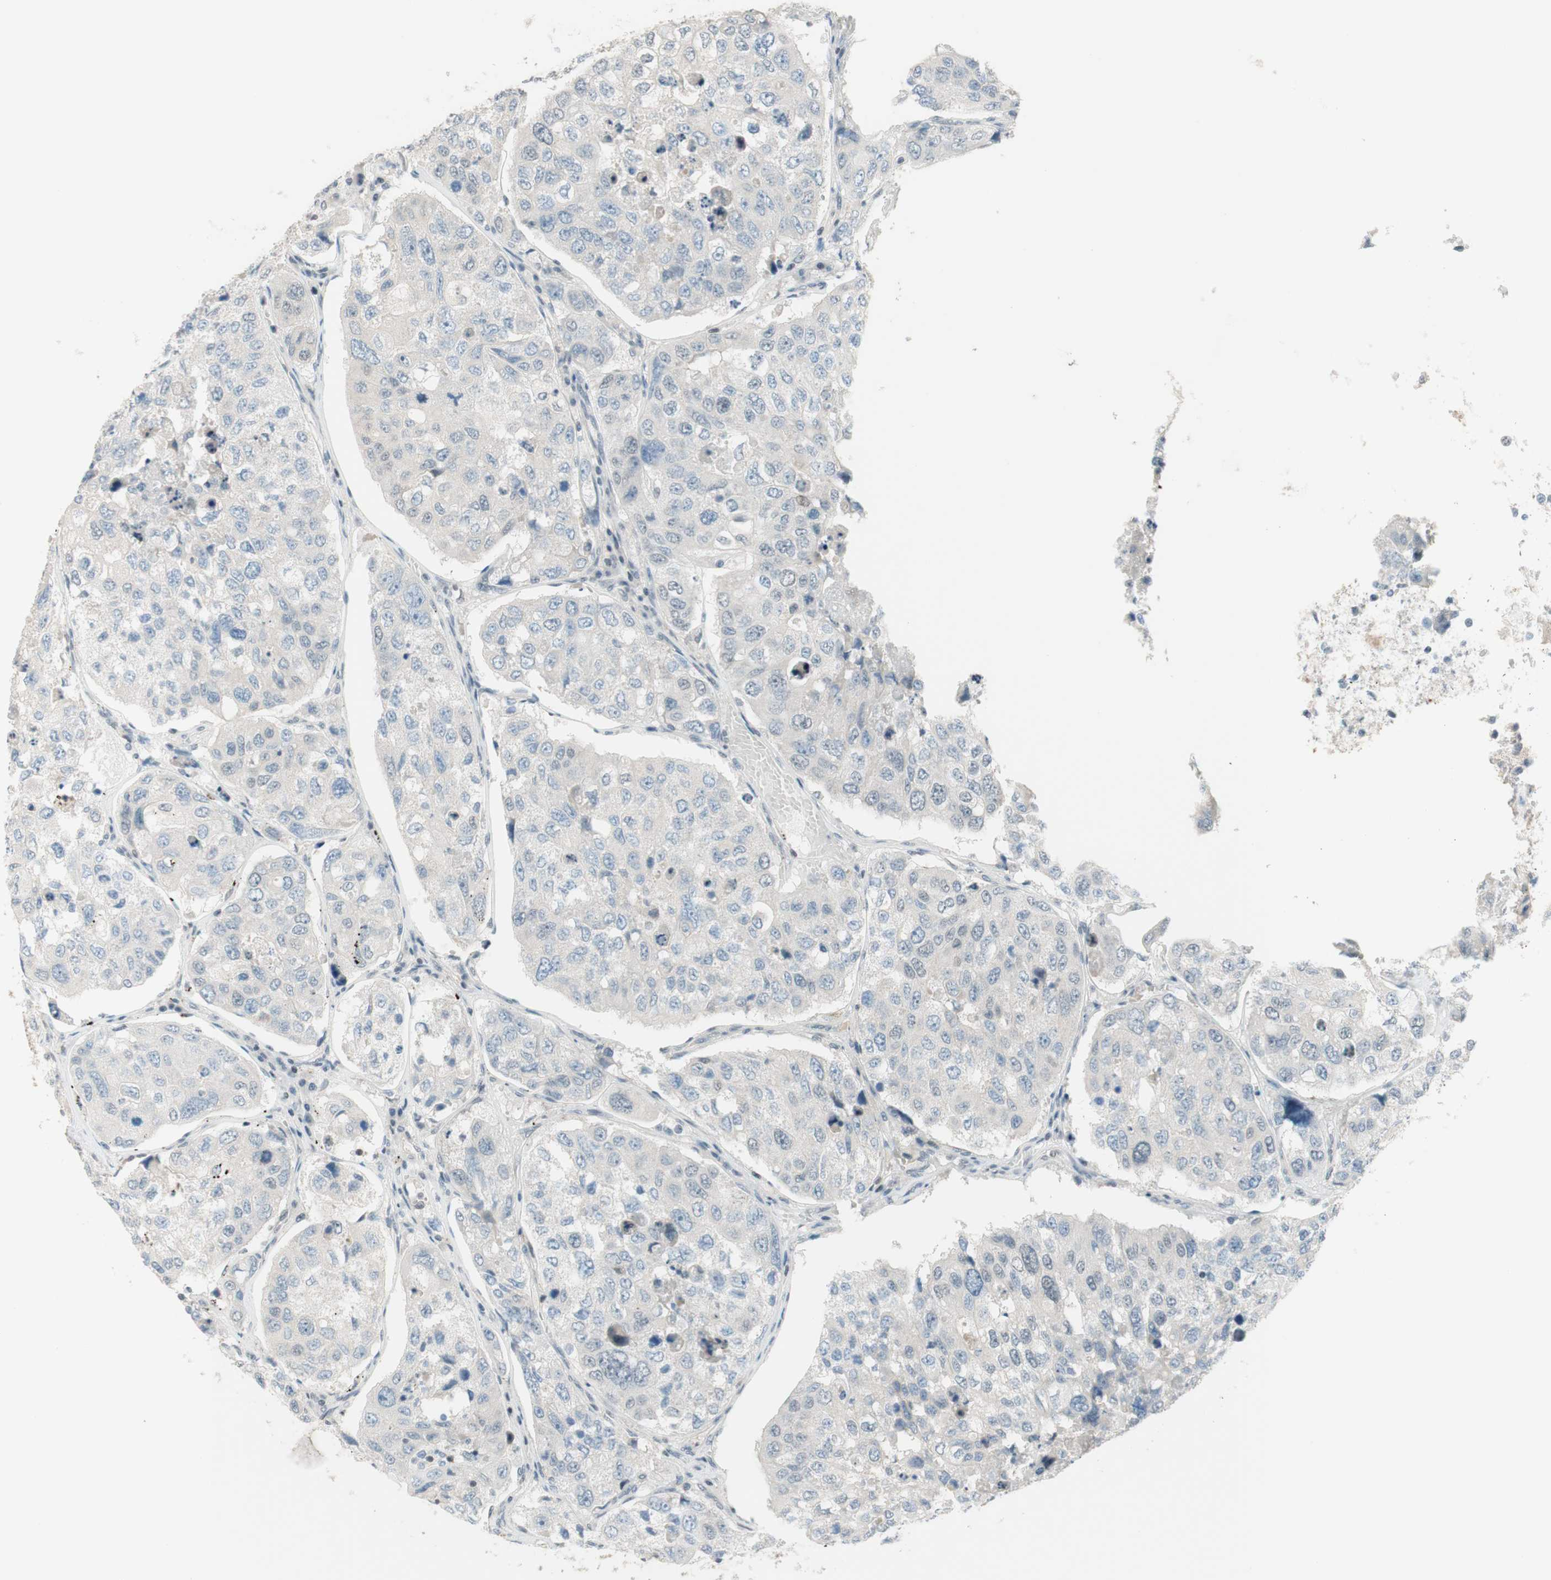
{"staining": {"intensity": "negative", "quantity": "none", "location": "none"}, "tissue": "urothelial cancer", "cell_type": "Tumor cells", "image_type": "cancer", "snomed": [{"axis": "morphology", "description": "Urothelial carcinoma, High grade"}, {"axis": "topography", "description": "Lymph node"}, {"axis": "topography", "description": "Urinary bladder"}], "caption": "Urothelial cancer stained for a protein using IHC demonstrates no expression tumor cells.", "gene": "JPH1", "patient": {"sex": "male", "age": 51}}